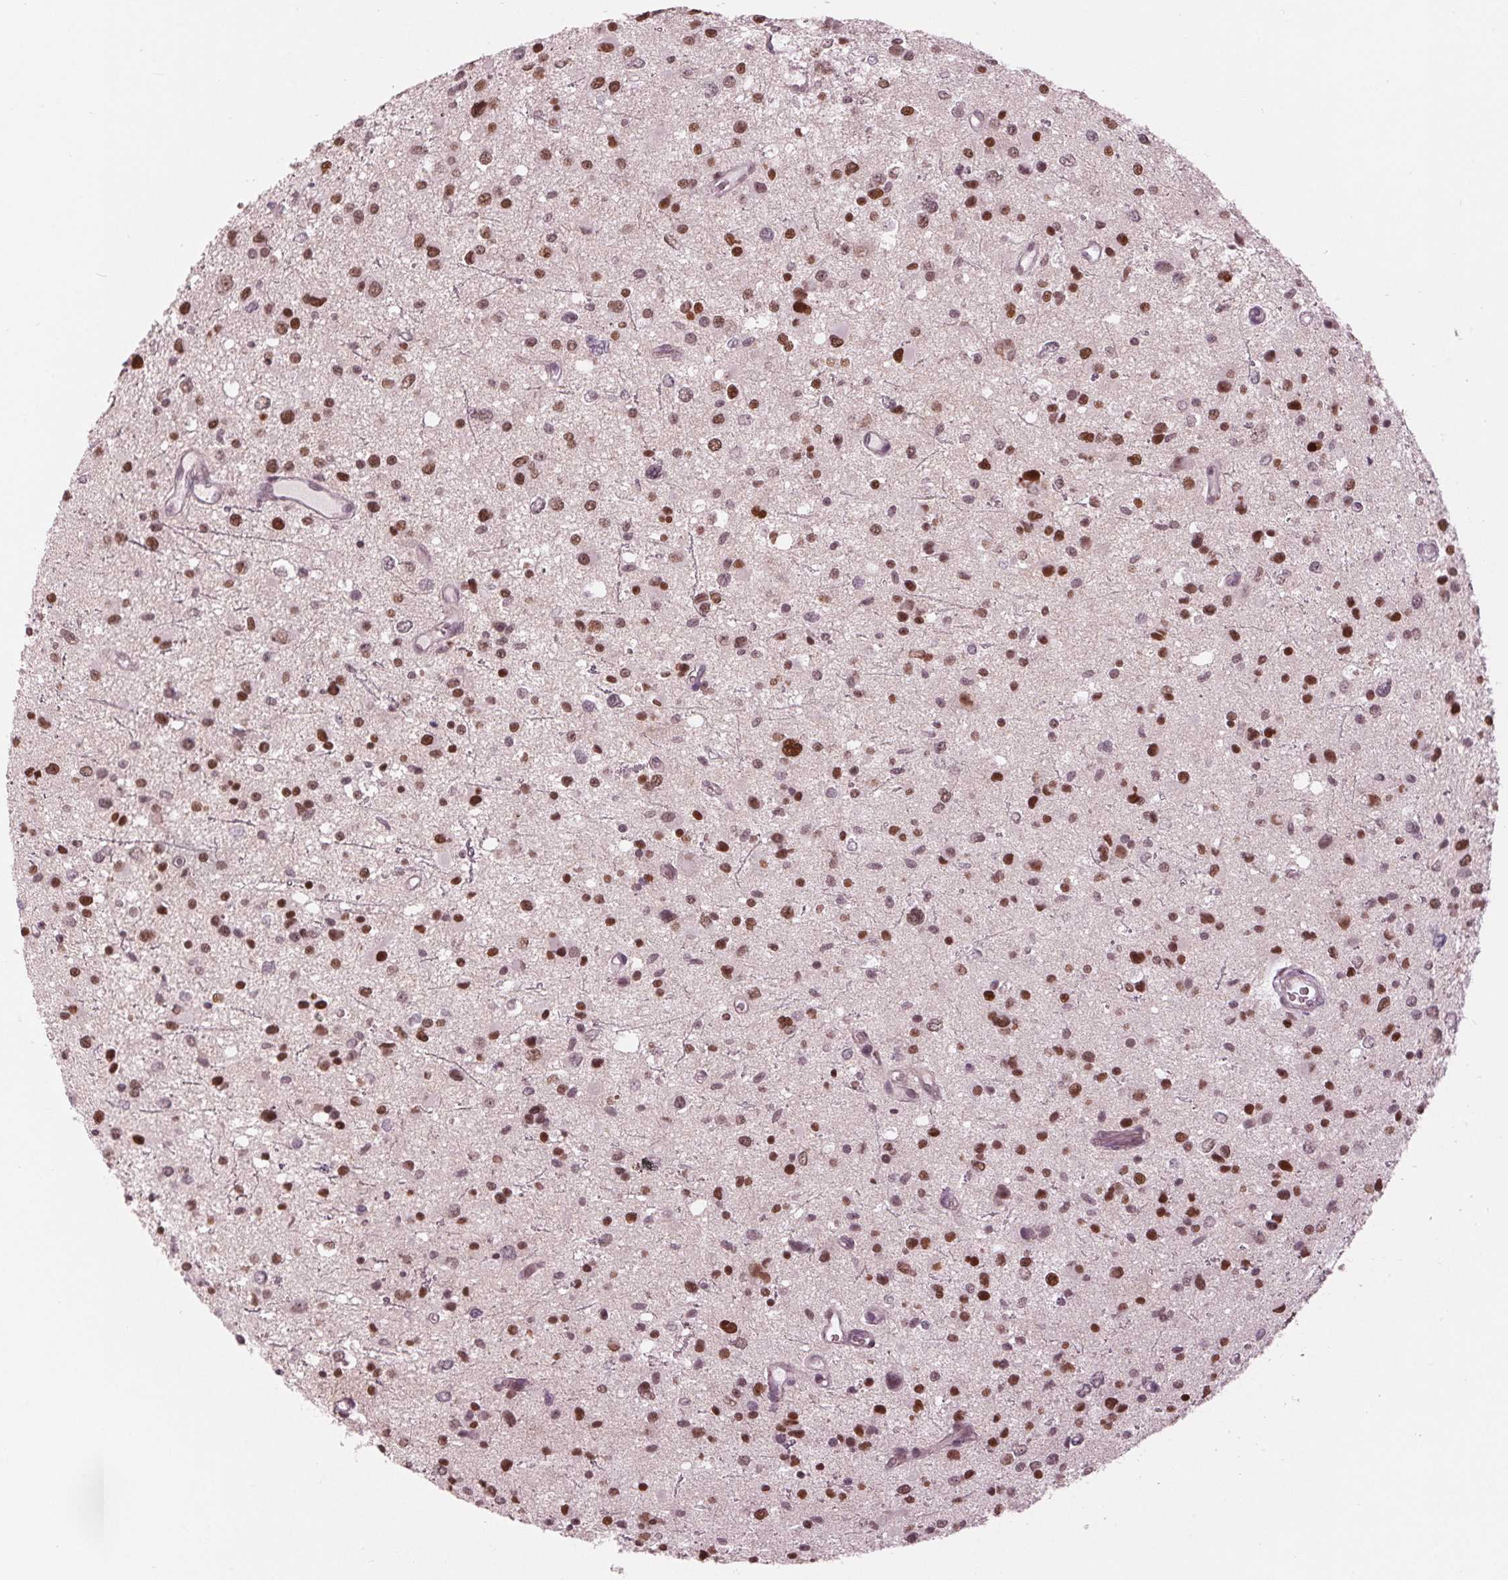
{"staining": {"intensity": "strong", "quantity": ">75%", "location": "nuclear"}, "tissue": "glioma", "cell_type": "Tumor cells", "image_type": "cancer", "snomed": [{"axis": "morphology", "description": "Glioma, malignant, Low grade"}, {"axis": "topography", "description": "Brain"}], "caption": "A high-resolution image shows IHC staining of glioma, which demonstrates strong nuclear expression in about >75% of tumor cells.", "gene": "DNMT3L", "patient": {"sex": "male", "age": 43}}